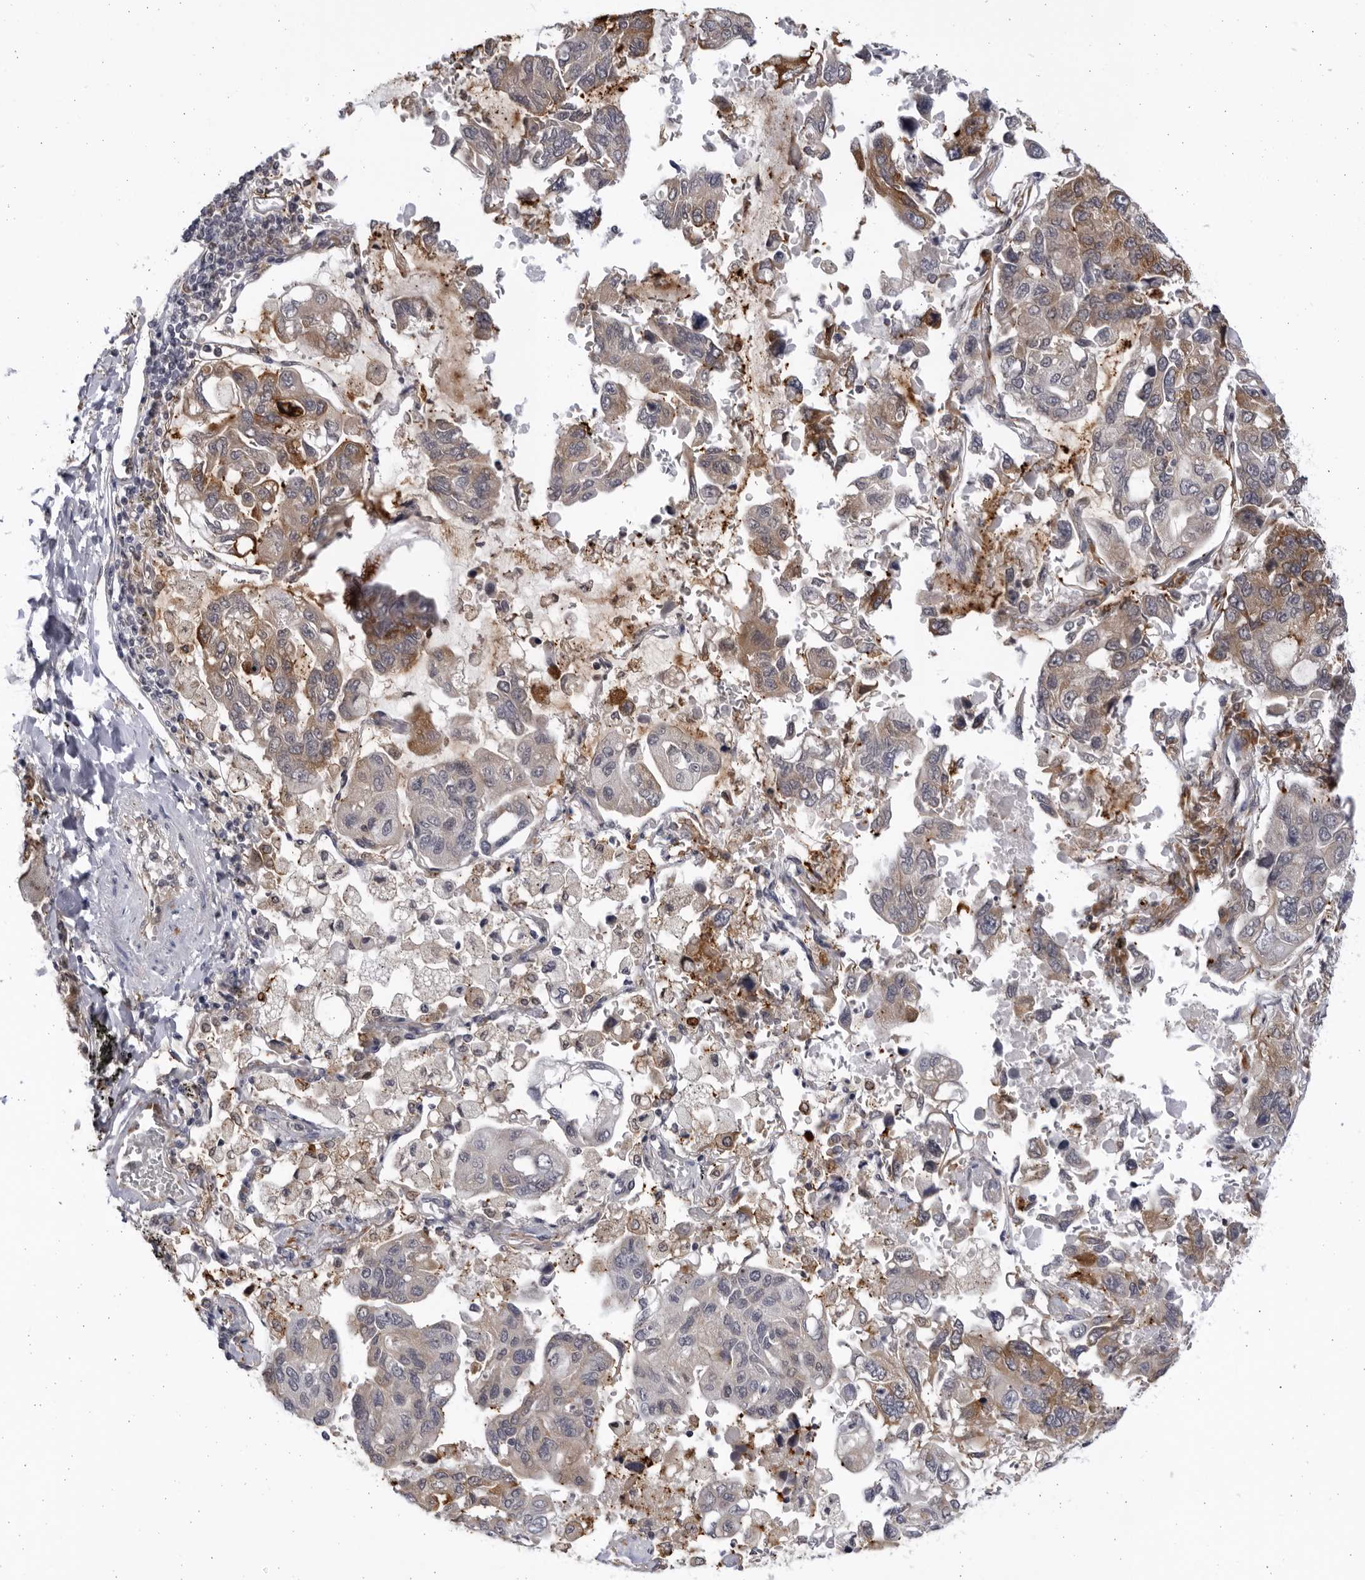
{"staining": {"intensity": "moderate", "quantity": "<25%", "location": "cytoplasmic/membranous"}, "tissue": "lung cancer", "cell_type": "Tumor cells", "image_type": "cancer", "snomed": [{"axis": "morphology", "description": "Adenocarcinoma, NOS"}, {"axis": "topography", "description": "Lung"}], "caption": "The immunohistochemical stain shows moderate cytoplasmic/membranous staining in tumor cells of adenocarcinoma (lung) tissue.", "gene": "BMP2K", "patient": {"sex": "male", "age": 64}}